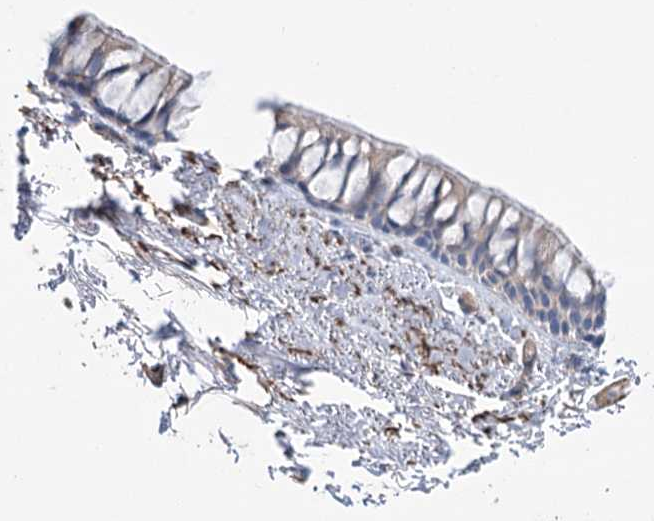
{"staining": {"intensity": "negative", "quantity": "none", "location": "none"}, "tissue": "bronchus", "cell_type": "Respiratory epithelial cells", "image_type": "normal", "snomed": [{"axis": "morphology", "description": "Normal tissue, NOS"}, {"axis": "topography", "description": "Cartilage tissue"}, {"axis": "topography", "description": "Bronchus"}], "caption": "Immunohistochemical staining of benign human bronchus exhibits no significant staining in respiratory epithelial cells. (DAB immunohistochemistry visualized using brightfield microscopy, high magnification).", "gene": "WASHC3", "patient": {"sex": "female", "age": 73}}